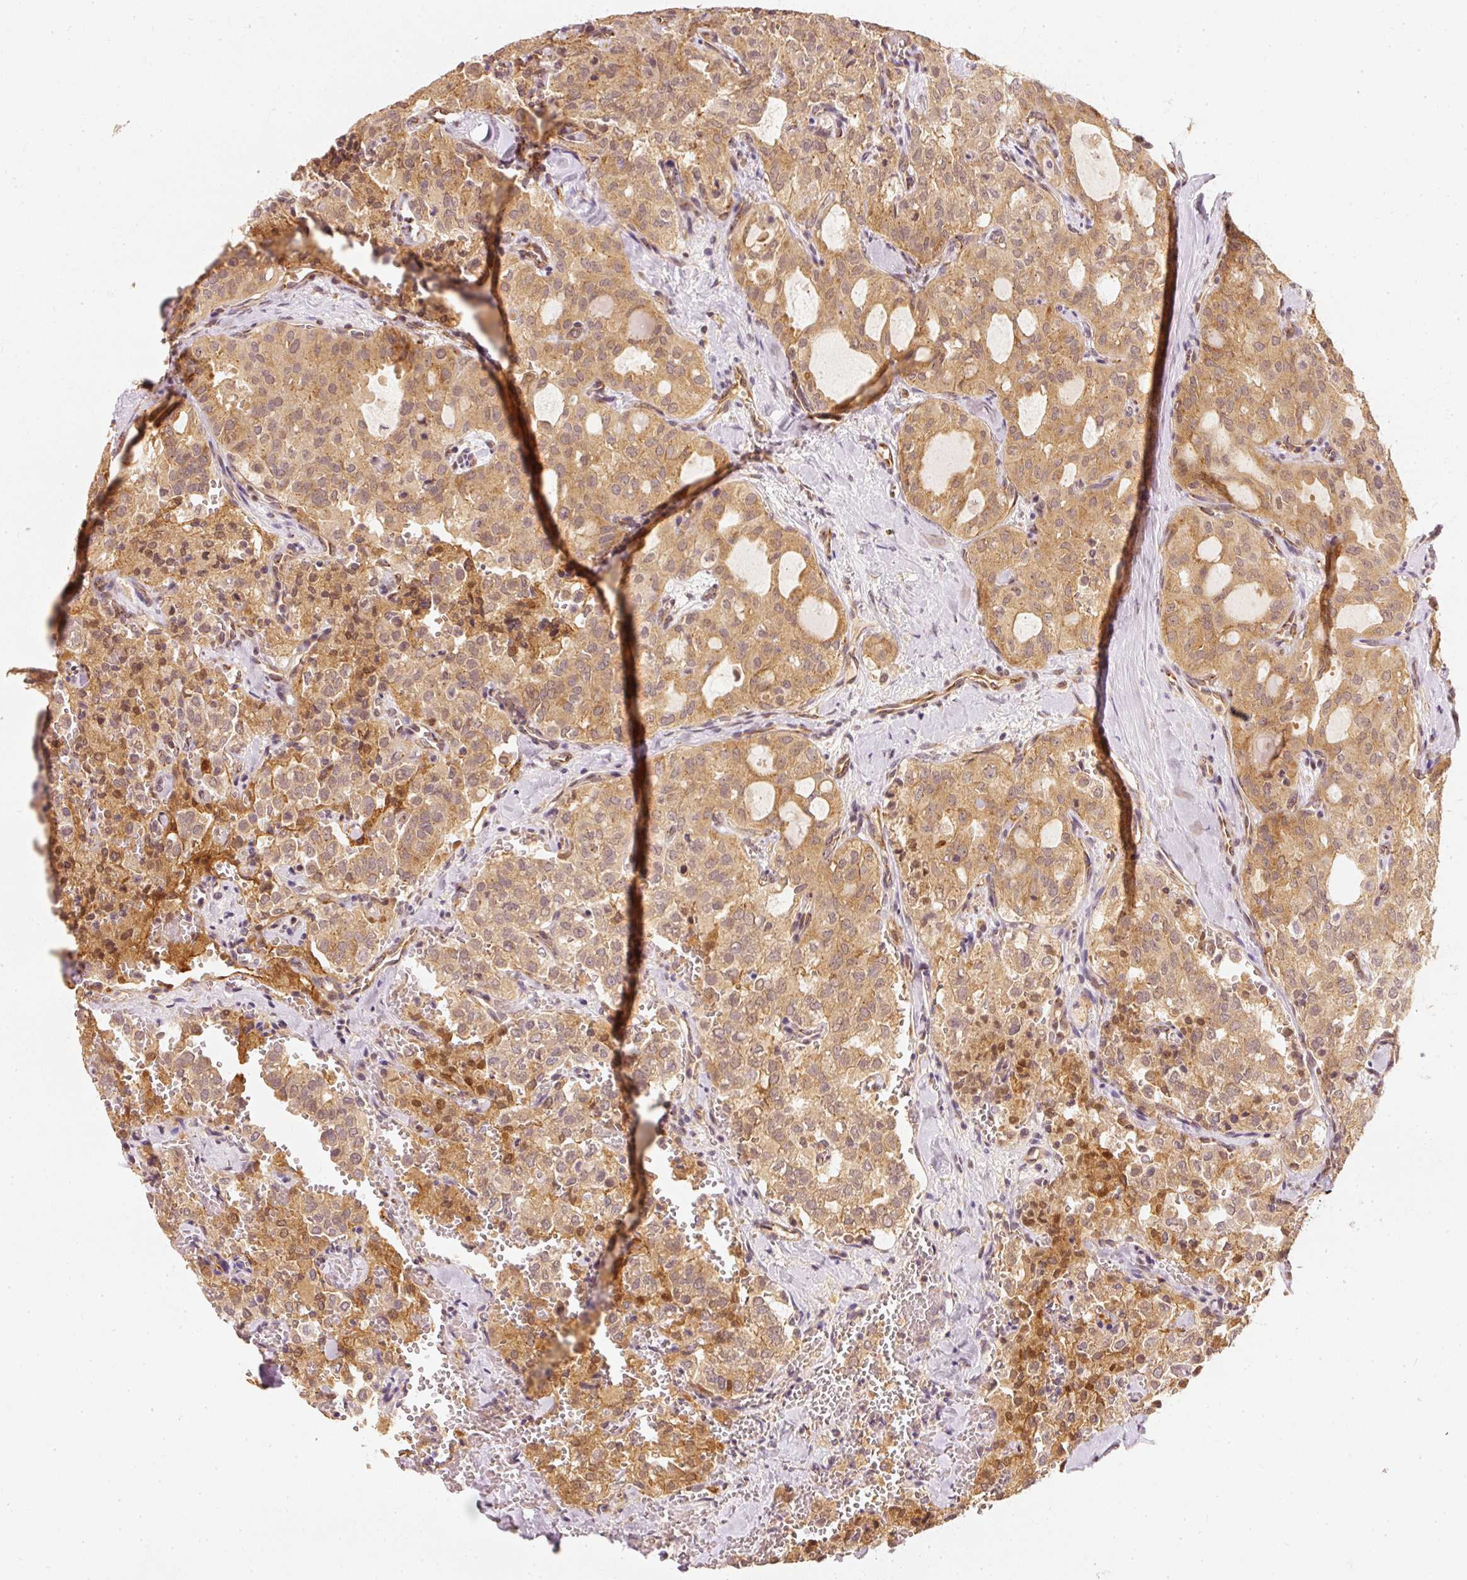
{"staining": {"intensity": "moderate", "quantity": ">75%", "location": "cytoplasmic/membranous"}, "tissue": "thyroid cancer", "cell_type": "Tumor cells", "image_type": "cancer", "snomed": [{"axis": "morphology", "description": "Follicular adenoma carcinoma, NOS"}, {"axis": "topography", "description": "Thyroid gland"}], "caption": "Immunohistochemical staining of thyroid cancer demonstrates moderate cytoplasmic/membranous protein positivity in approximately >75% of tumor cells. (DAB = brown stain, brightfield microscopy at high magnification).", "gene": "EEF1A2", "patient": {"sex": "male", "age": 75}}